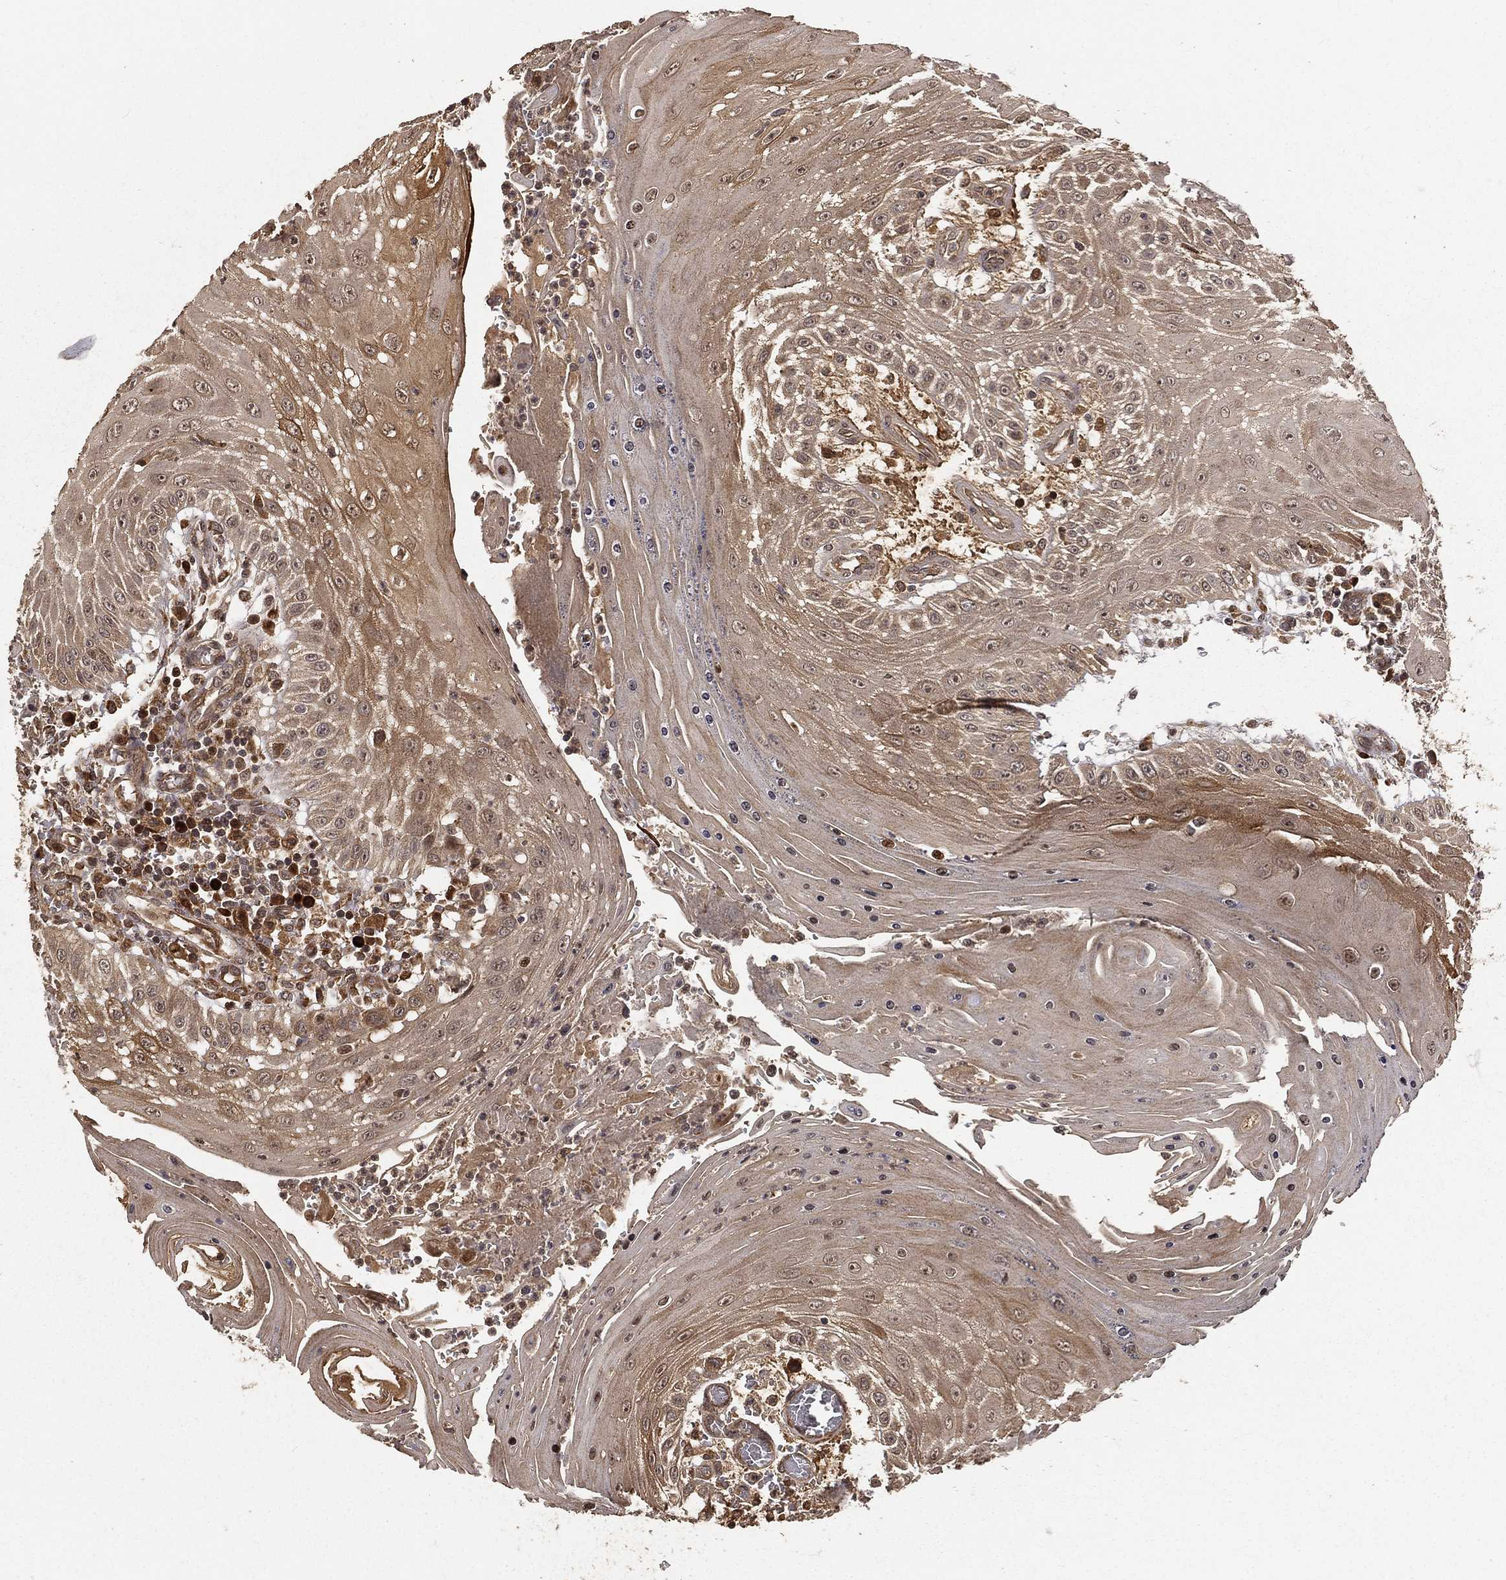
{"staining": {"intensity": "moderate", "quantity": "25%-75%", "location": "cytoplasmic/membranous"}, "tissue": "head and neck cancer", "cell_type": "Tumor cells", "image_type": "cancer", "snomed": [{"axis": "morphology", "description": "Squamous cell carcinoma, NOS"}, {"axis": "topography", "description": "Oral tissue"}, {"axis": "topography", "description": "Head-Neck"}], "caption": "A micrograph of human head and neck cancer (squamous cell carcinoma) stained for a protein demonstrates moderate cytoplasmic/membranous brown staining in tumor cells.", "gene": "MAPK1", "patient": {"sex": "male", "age": 58}}